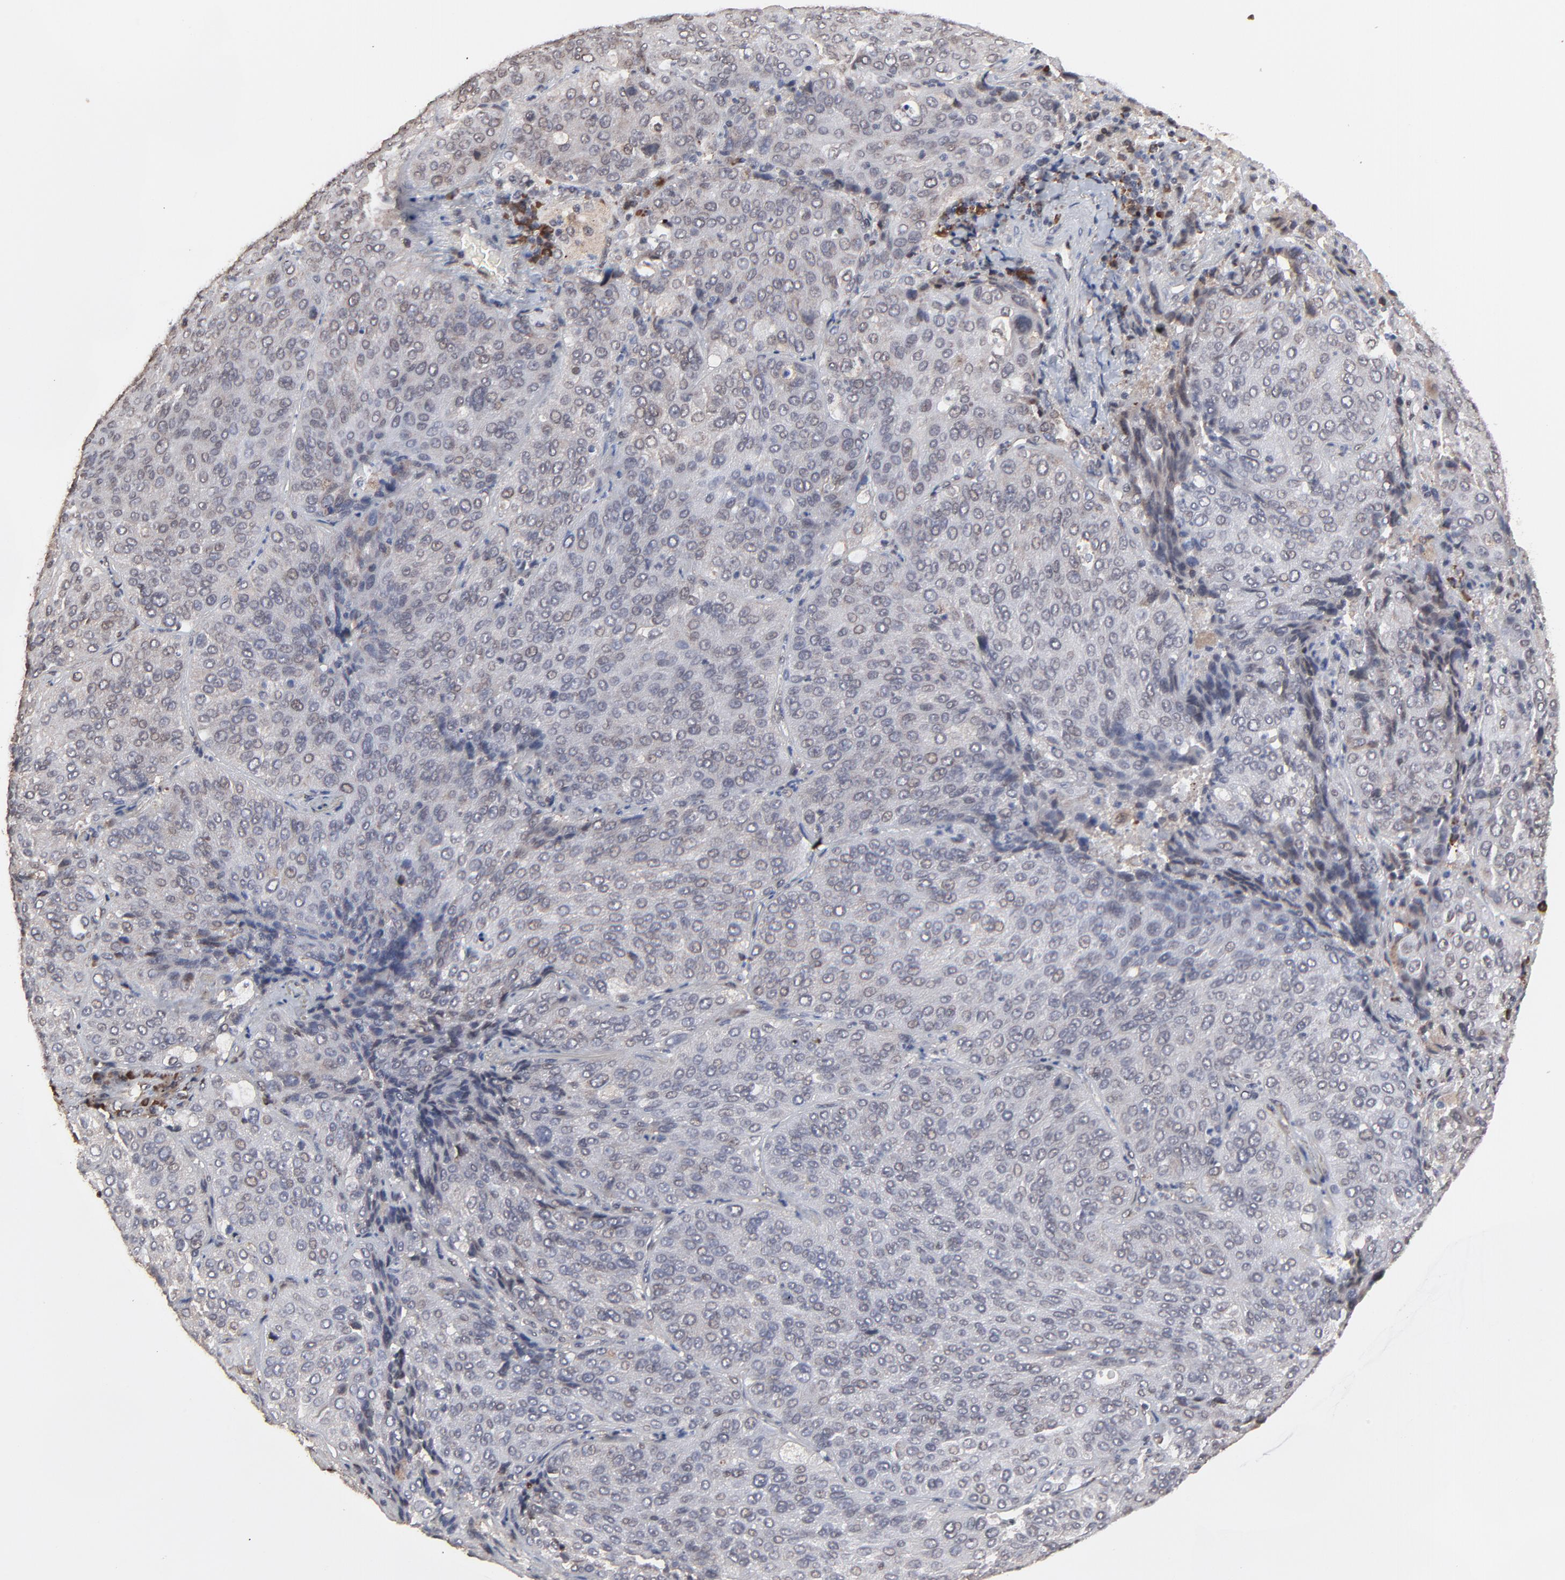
{"staining": {"intensity": "negative", "quantity": "none", "location": "none"}, "tissue": "lung cancer", "cell_type": "Tumor cells", "image_type": "cancer", "snomed": [{"axis": "morphology", "description": "Squamous cell carcinoma, NOS"}, {"axis": "topography", "description": "Lung"}], "caption": "Immunohistochemistry of lung cancer (squamous cell carcinoma) displays no expression in tumor cells.", "gene": "CHM", "patient": {"sex": "male", "age": 54}}